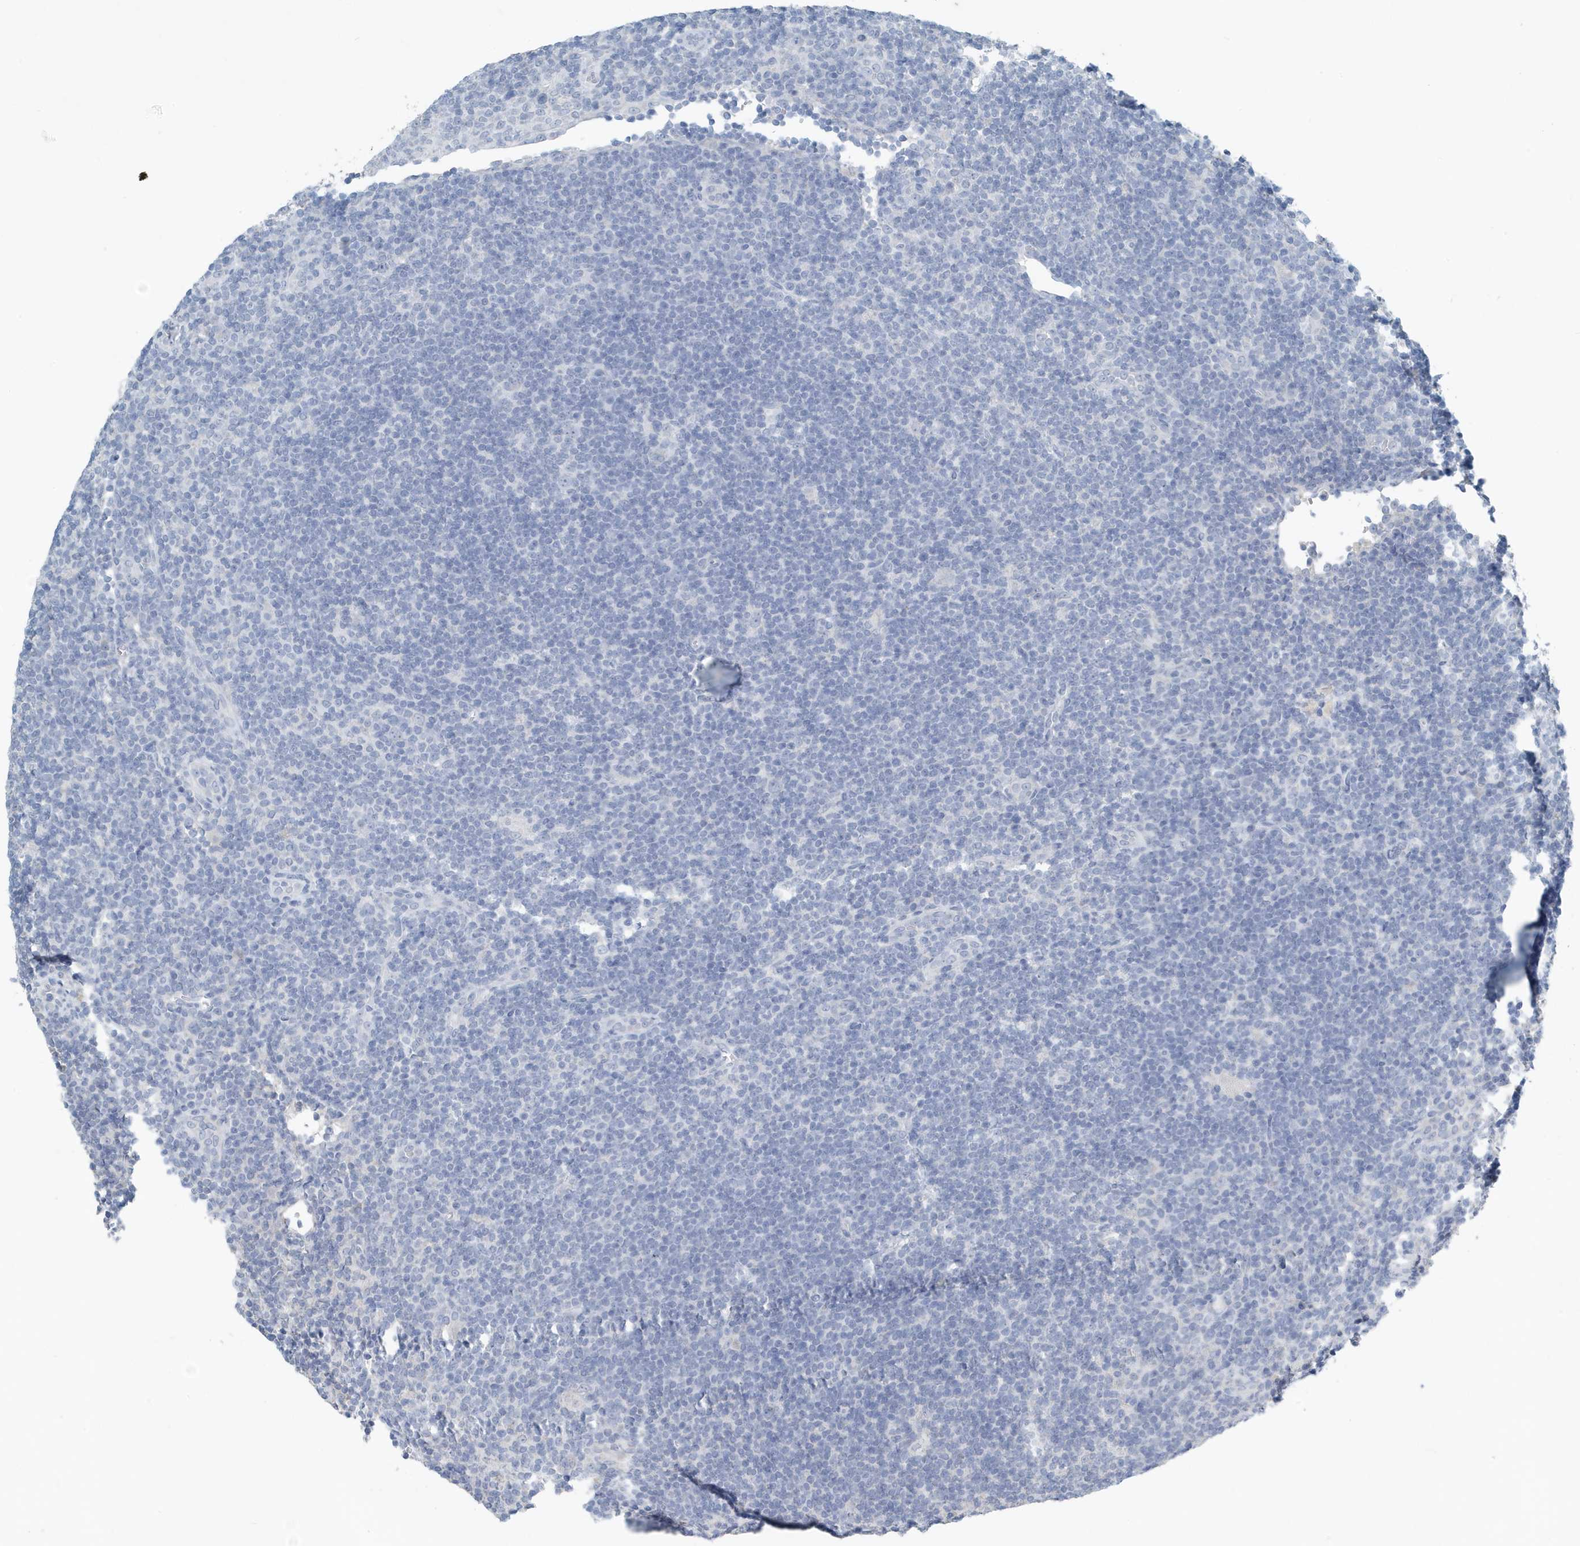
{"staining": {"intensity": "negative", "quantity": "none", "location": "none"}, "tissue": "lymphoma", "cell_type": "Tumor cells", "image_type": "cancer", "snomed": [{"axis": "morphology", "description": "Hodgkin's disease, NOS"}, {"axis": "topography", "description": "Lymph node"}], "caption": "This histopathology image is of Hodgkin's disease stained with immunohistochemistry (IHC) to label a protein in brown with the nuclei are counter-stained blue. There is no staining in tumor cells. (Stains: DAB (3,3'-diaminobenzidine) immunohistochemistry (IHC) with hematoxylin counter stain, Microscopy: brightfield microscopy at high magnification).", "gene": "UGT2B4", "patient": {"sex": "female", "age": 57}}